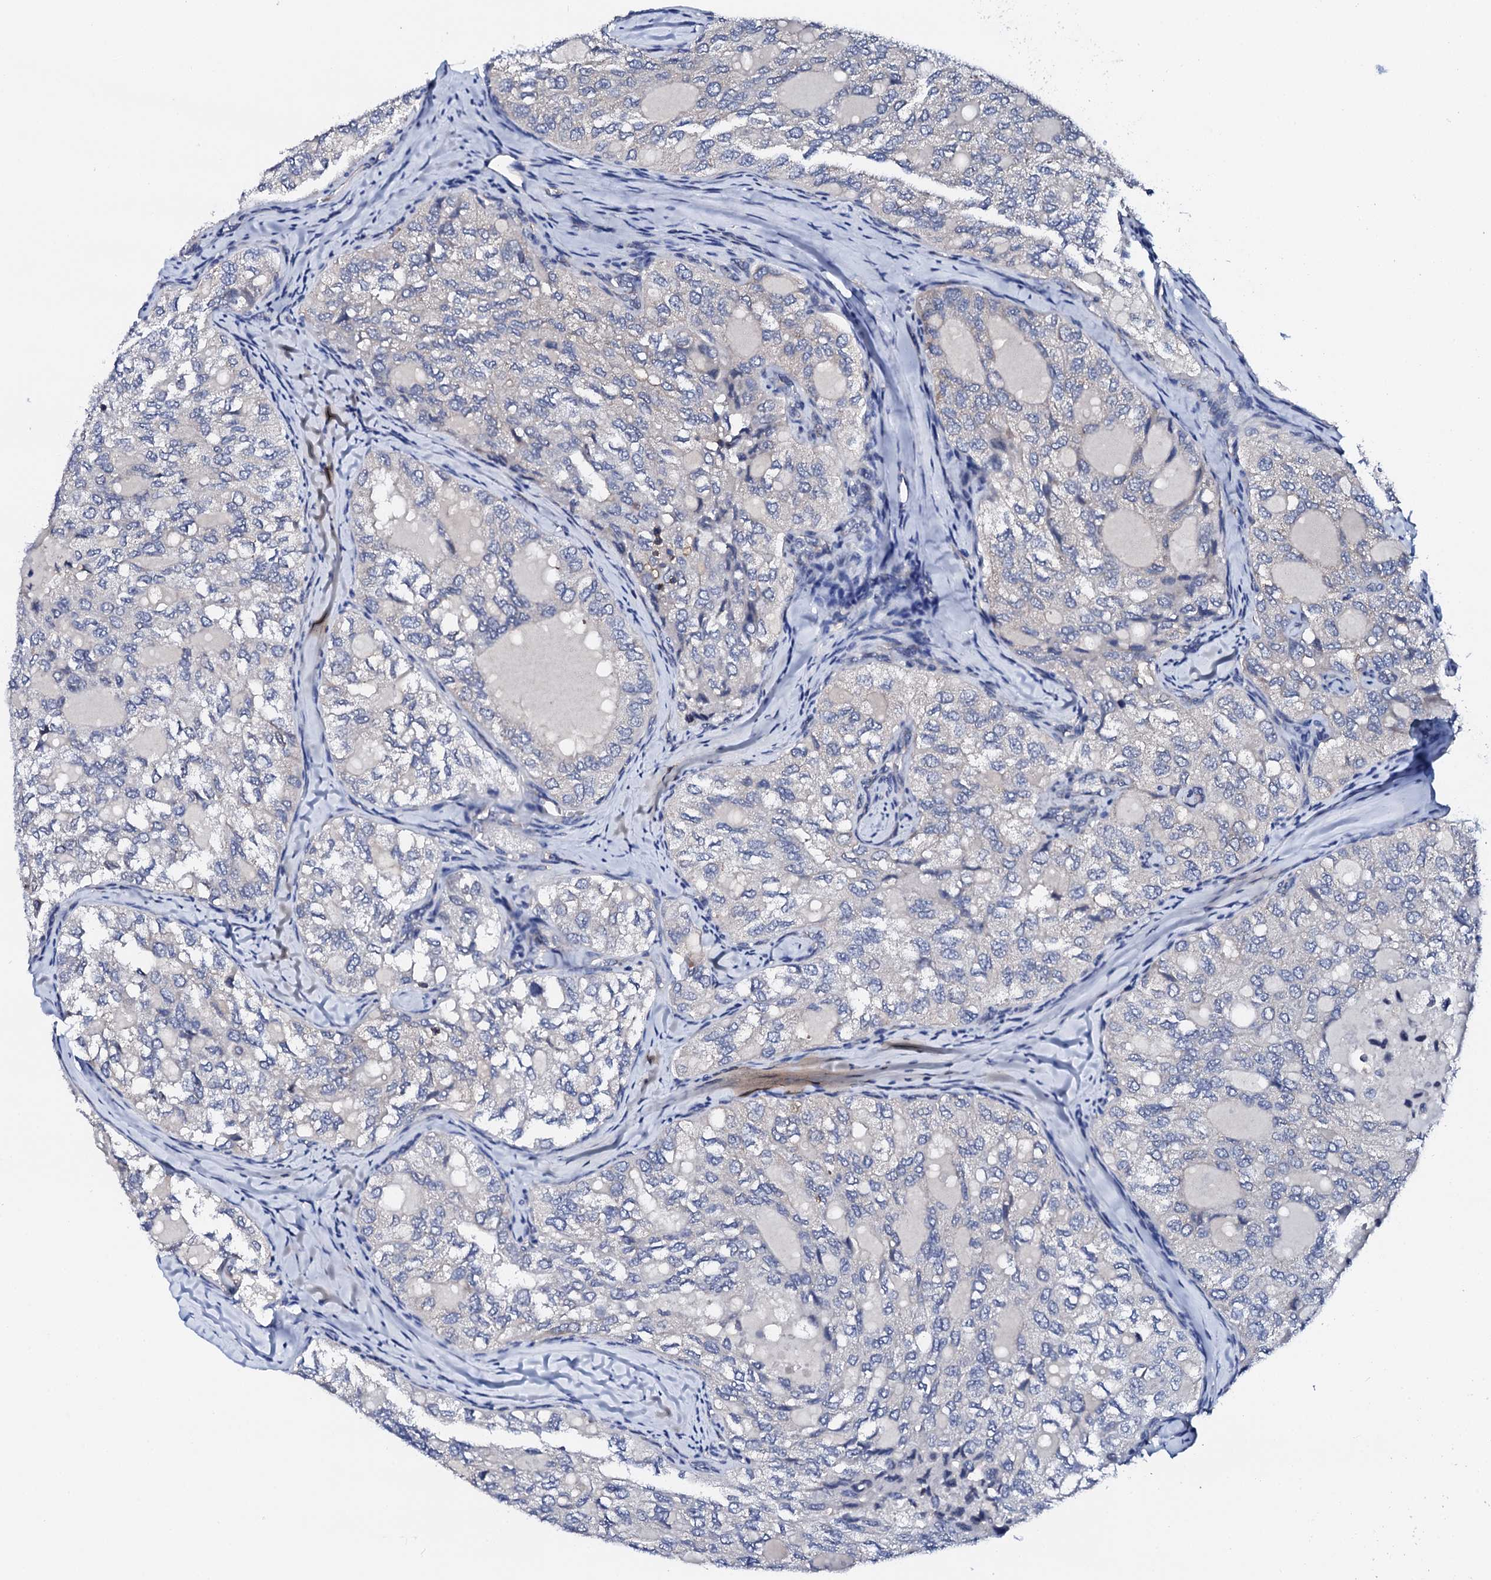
{"staining": {"intensity": "negative", "quantity": "none", "location": "none"}, "tissue": "thyroid cancer", "cell_type": "Tumor cells", "image_type": "cancer", "snomed": [{"axis": "morphology", "description": "Follicular adenoma carcinoma, NOS"}, {"axis": "topography", "description": "Thyroid gland"}], "caption": "Protein analysis of thyroid follicular adenoma carcinoma displays no significant positivity in tumor cells.", "gene": "NUP58", "patient": {"sex": "male", "age": 75}}